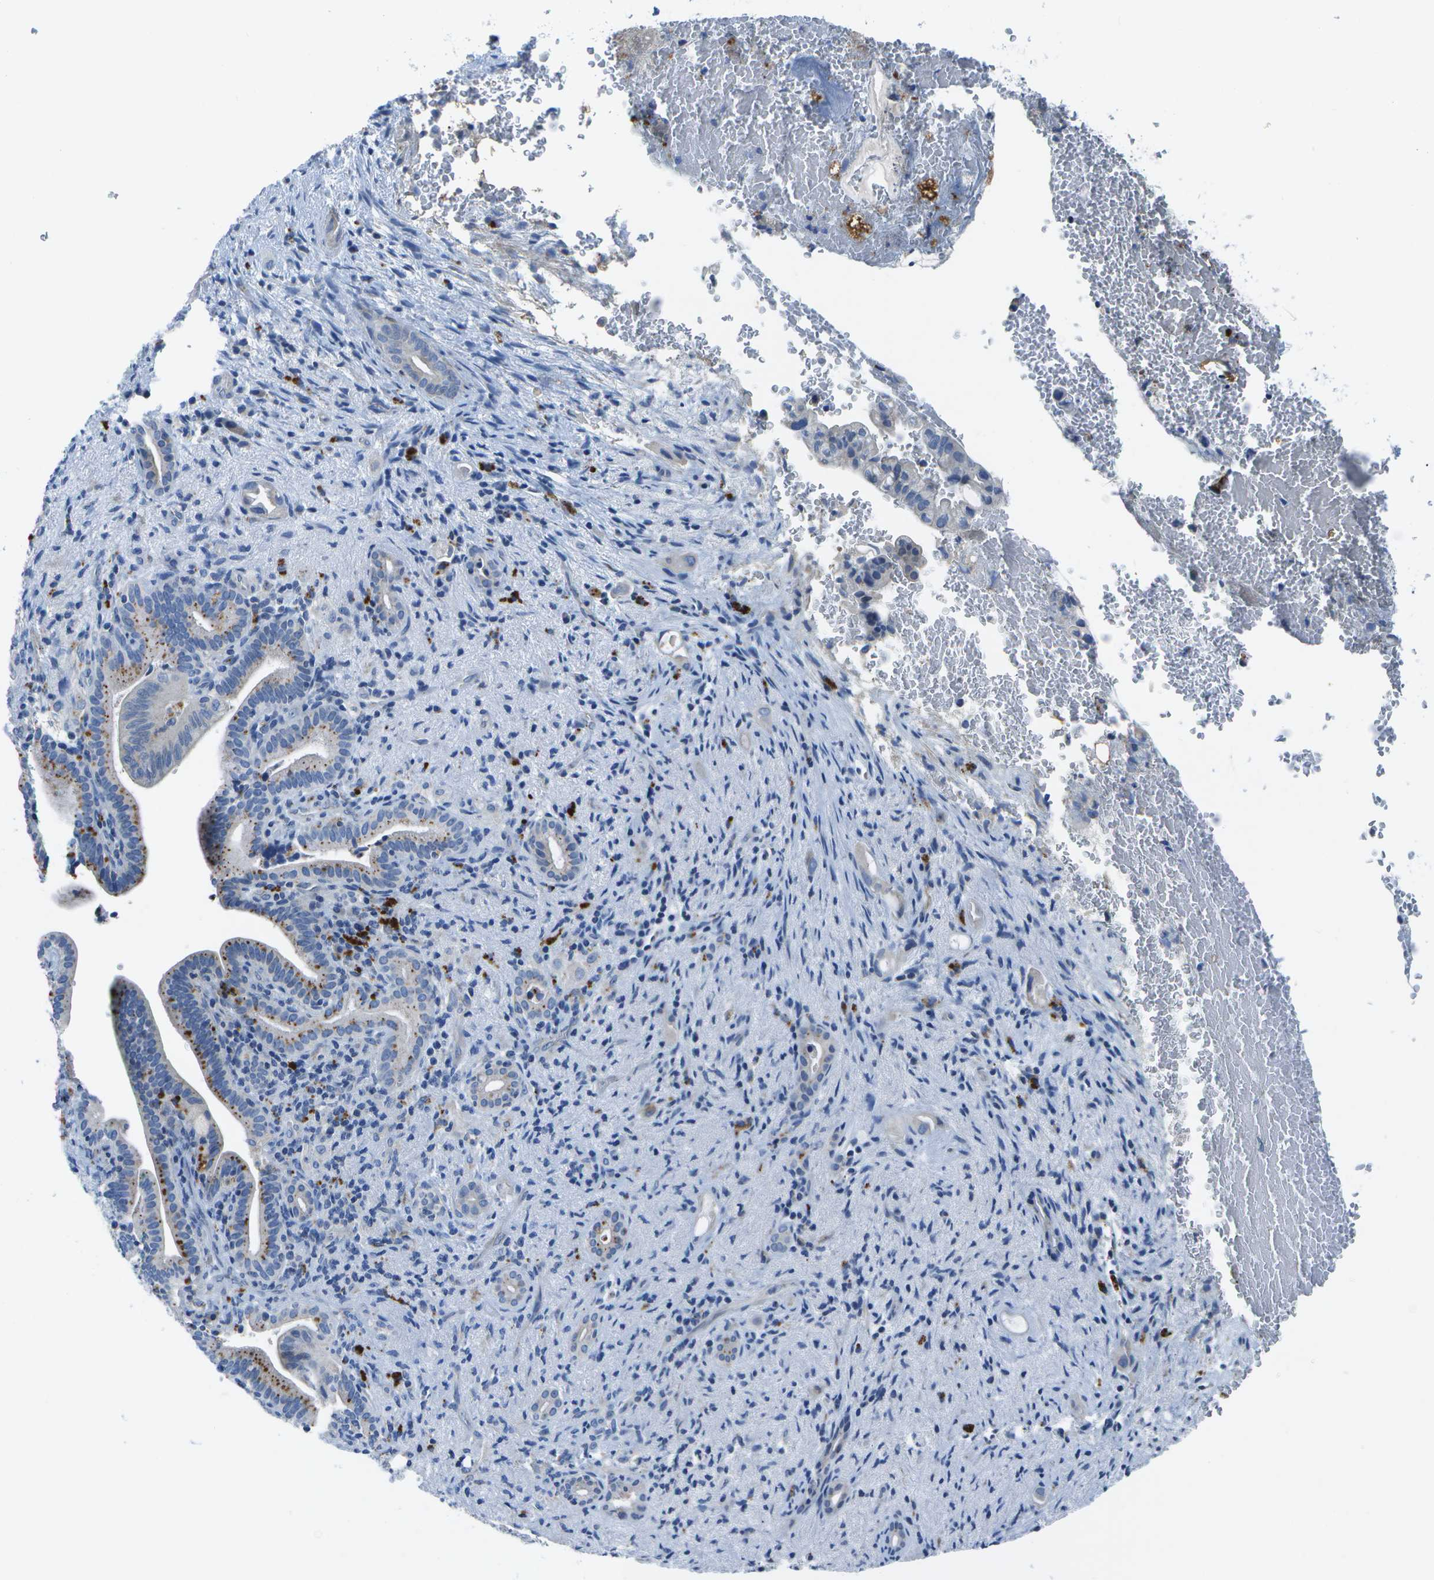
{"staining": {"intensity": "negative", "quantity": "none", "location": "none"}, "tissue": "liver cancer", "cell_type": "Tumor cells", "image_type": "cancer", "snomed": [{"axis": "morphology", "description": "Cholangiocarcinoma"}, {"axis": "topography", "description": "Liver"}], "caption": "IHC image of neoplastic tissue: human liver cholangiocarcinoma stained with DAB shows no significant protein positivity in tumor cells.", "gene": "DCT", "patient": {"sex": "female", "age": 68}}